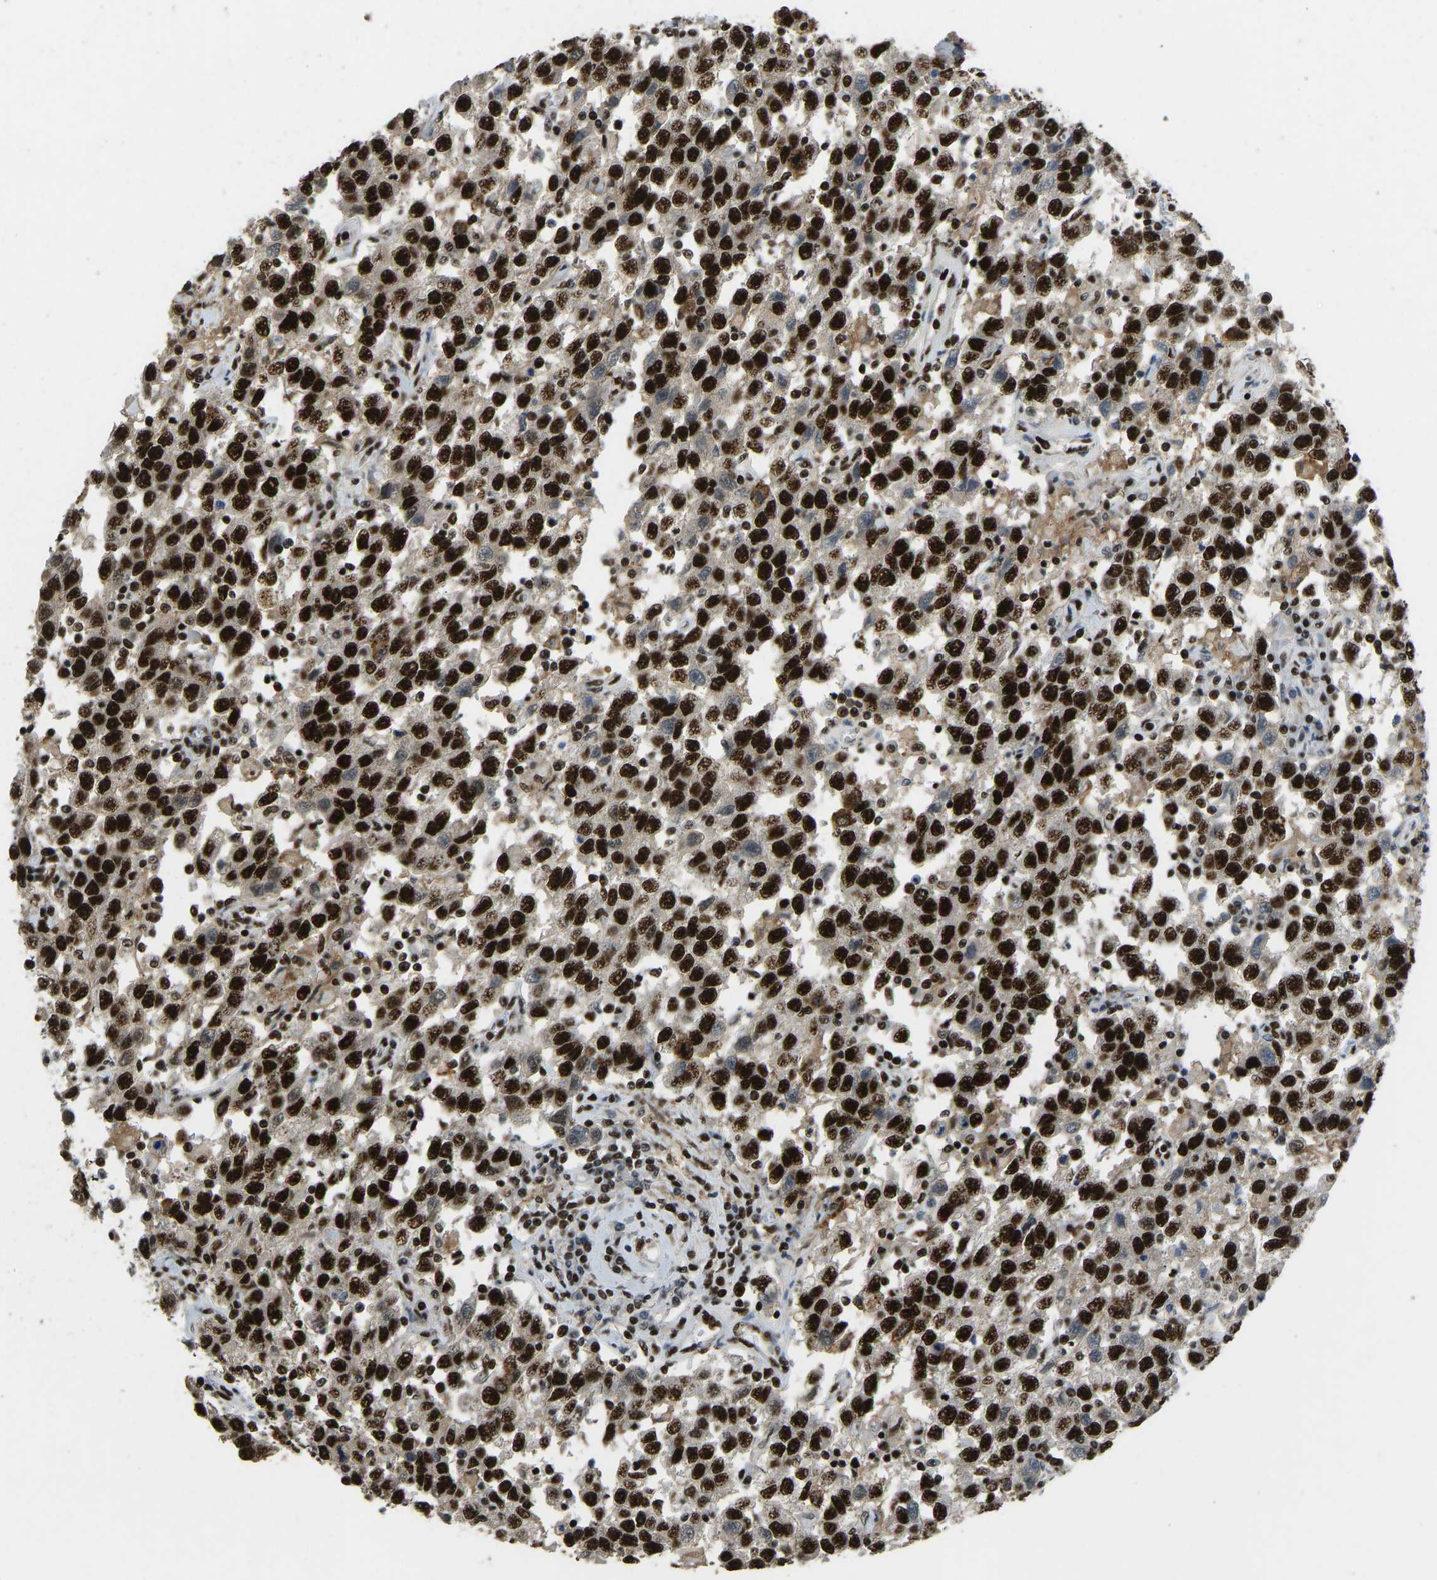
{"staining": {"intensity": "strong", "quantity": ">75%", "location": "nuclear"}, "tissue": "testis cancer", "cell_type": "Tumor cells", "image_type": "cancer", "snomed": [{"axis": "morphology", "description": "Seminoma, NOS"}, {"axis": "topography", "description": "Testis"}], "caption": "This image demonstrates immunohistochemistry staining of testis cancer, with high strong nuclear expression in about >75% of tumor cells.", "gene": "FOXK1", "patient": {"sex": "male", "age": 41}}